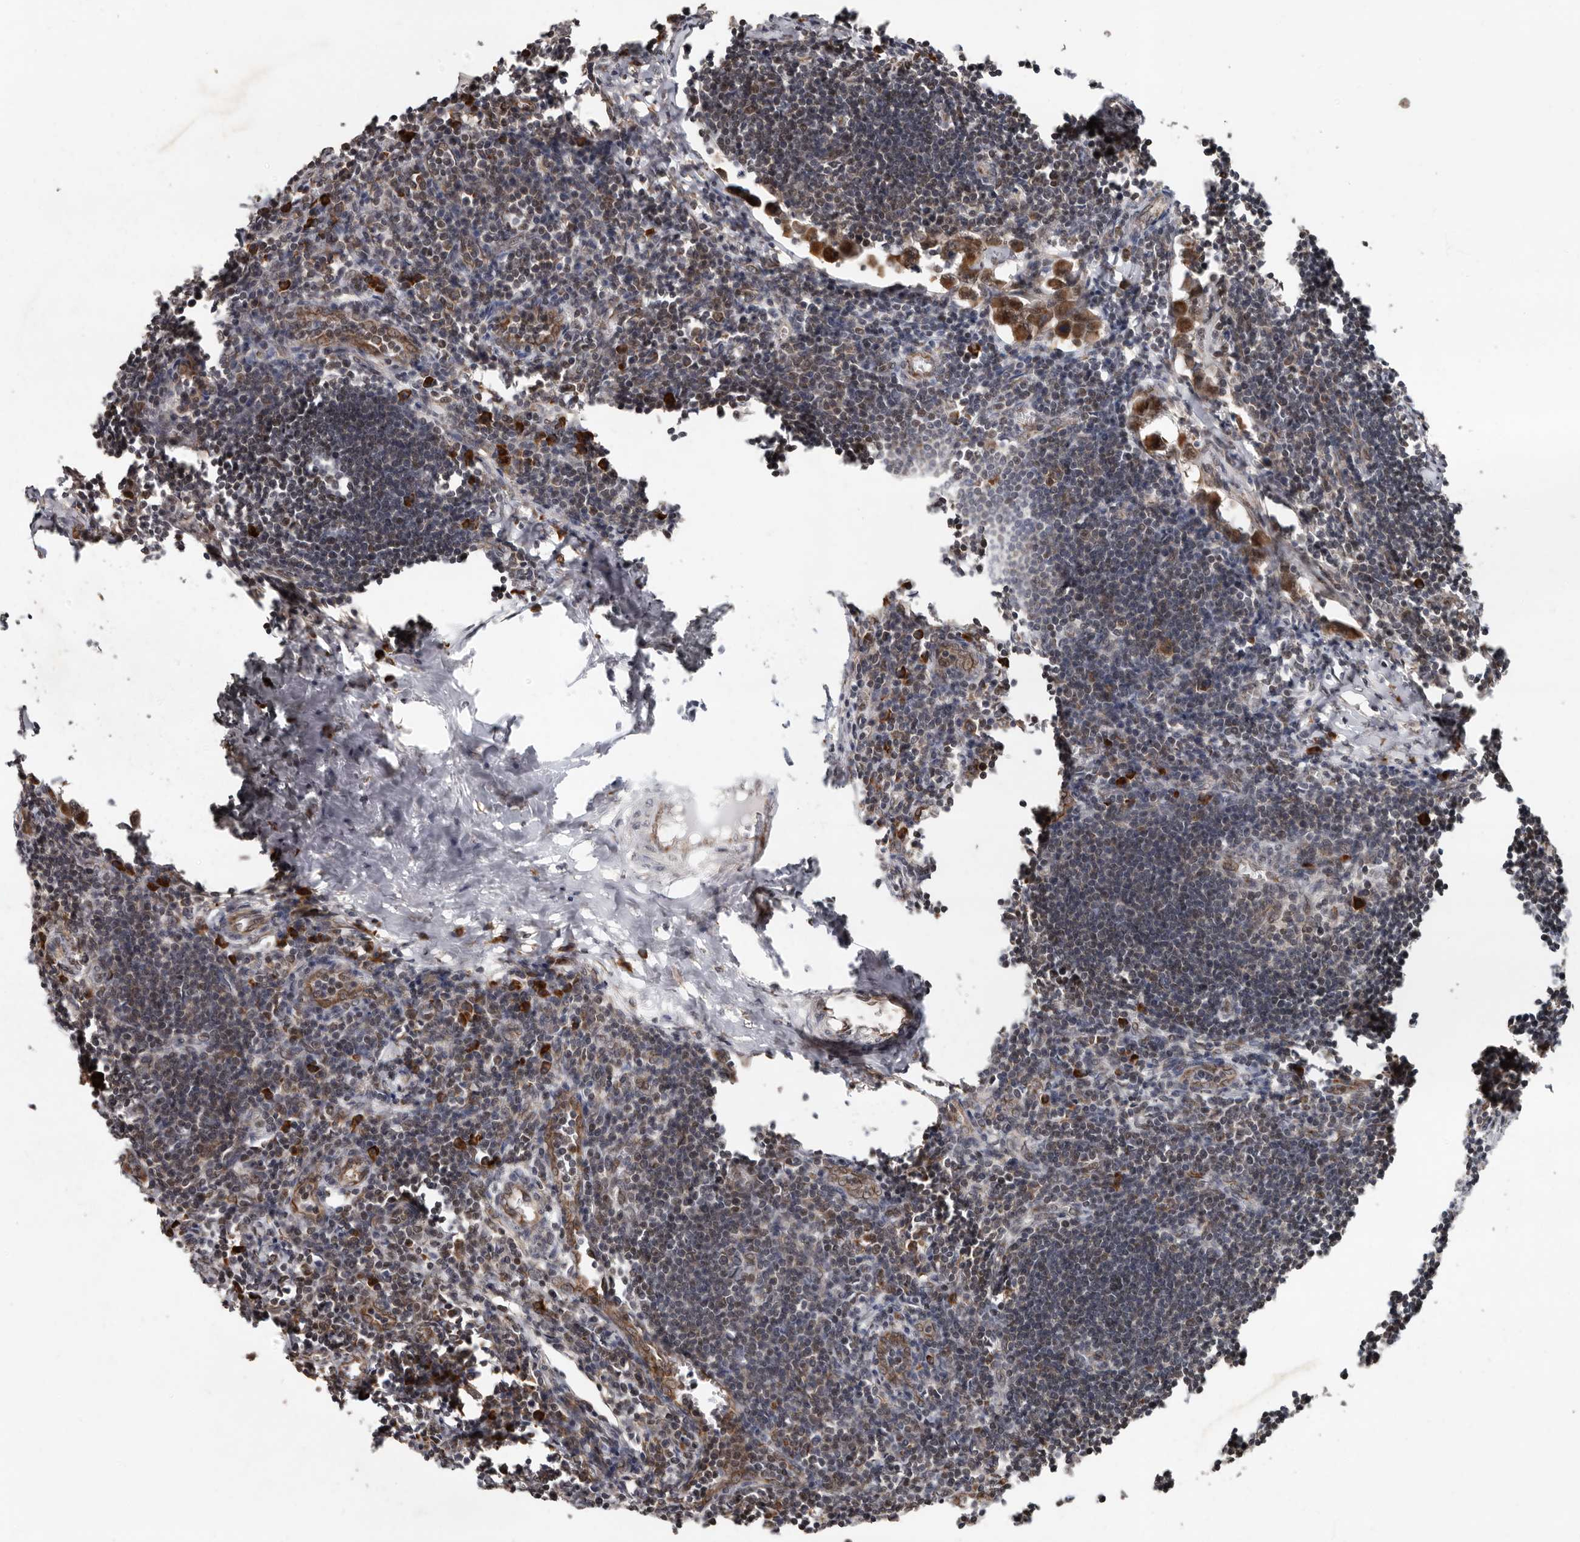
{"staining": {"intensity": "moderate", "quantity": ">75%", "location": "cytoplasmic/membranous"}, "tissue": "lymph node", "cell_type": "Germinal center cells", "image_type": "normal", "snomed": [{"axis": "morphology", "description": "Normal tissue, NOS"}, {"axis": "morphology", "description": "Malignant melanoma, Metastatic site"}, {"axis": "topography", "description": "Lymph node"}], "caption": "Immunohistochemical staining of unremarkable human lymph node reveals medium levels of moderate cytoplasmic/membranous staining in about >75% of germinal center cells.", "gene": "LRGUK", "patient": {"sex": "male", "age": 41}}